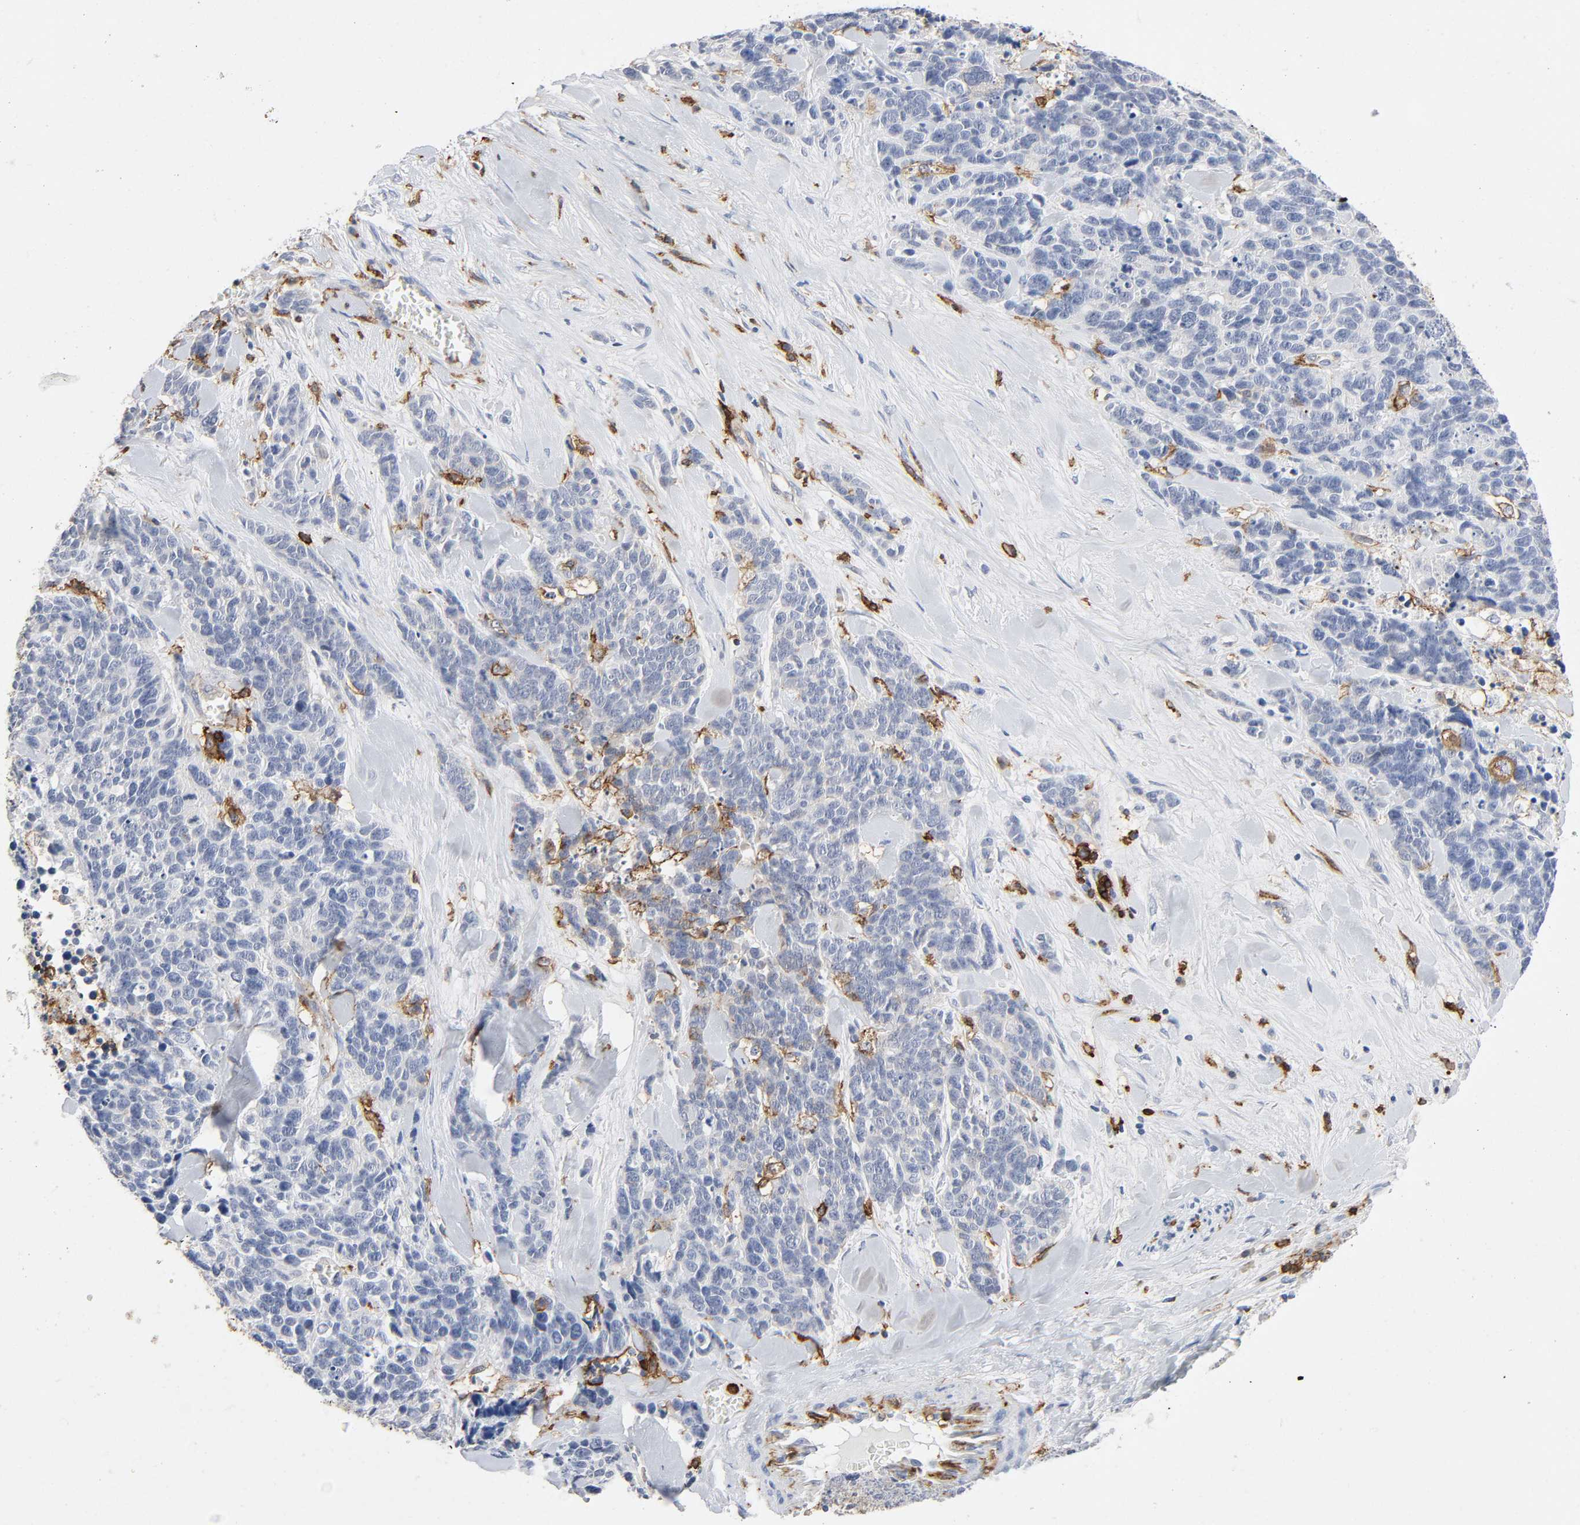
{"staining": {"intensity": "negative", "quantity": "none", "location": "none"}, "tissue": "lung cancer", "cell_type": "Tumor cells", "image_type": "cancer", "snomed": [{"axis": "morphology", "description": "Neoplasm, malignant, NOS"}, {"axis": "topography", "description": "Lung"}], "caption": "DAB immunohistochemical staining of human neoplasm (malignant) (lung) exhibits no significant positivity in tumor cells.", "gene": "LYN", "patient": {"sex": "female", "age": 58}}